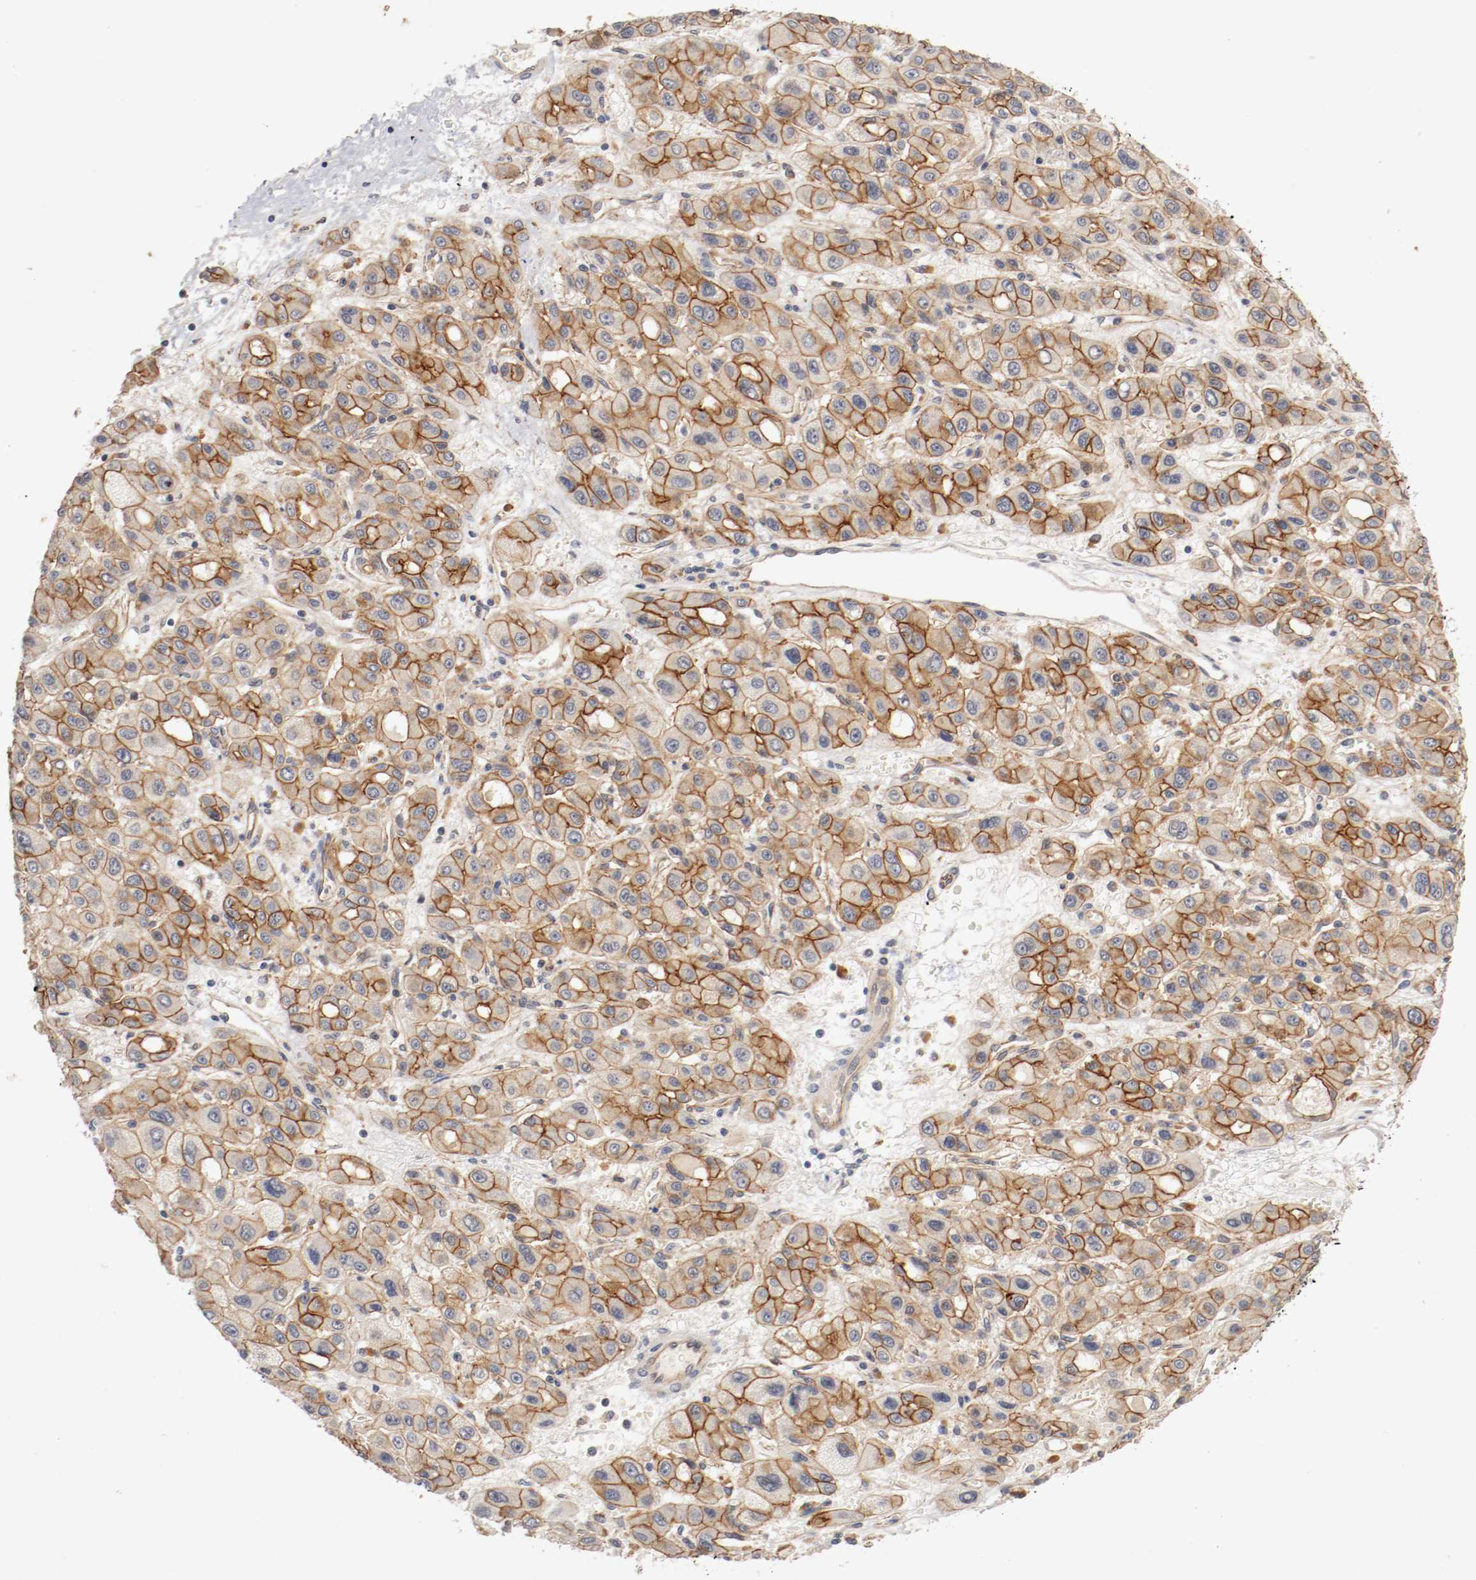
{"staining": {"intensity": "strong", "quantity": ">75%", "location": "cytoplasmic/membranous"}, "tissue": "liver cancer", "cell_type": "Tumor cells", "image_type": "cancer", "snomed": [{"axis": "morphology", "description": "Carcinoma, Hepatocellular, NOS"}, {"axis": "topography", "description": "Liver"}], "caption": "Brown immunohistochemical staining in human liver cancer (hepatocellular carcinoma) demonstrates strong cytoplasmic/membranous staining in about >75% of tumor cells.", "gene": "TYK2", "patient": {"sex": "male", "age": 55}}